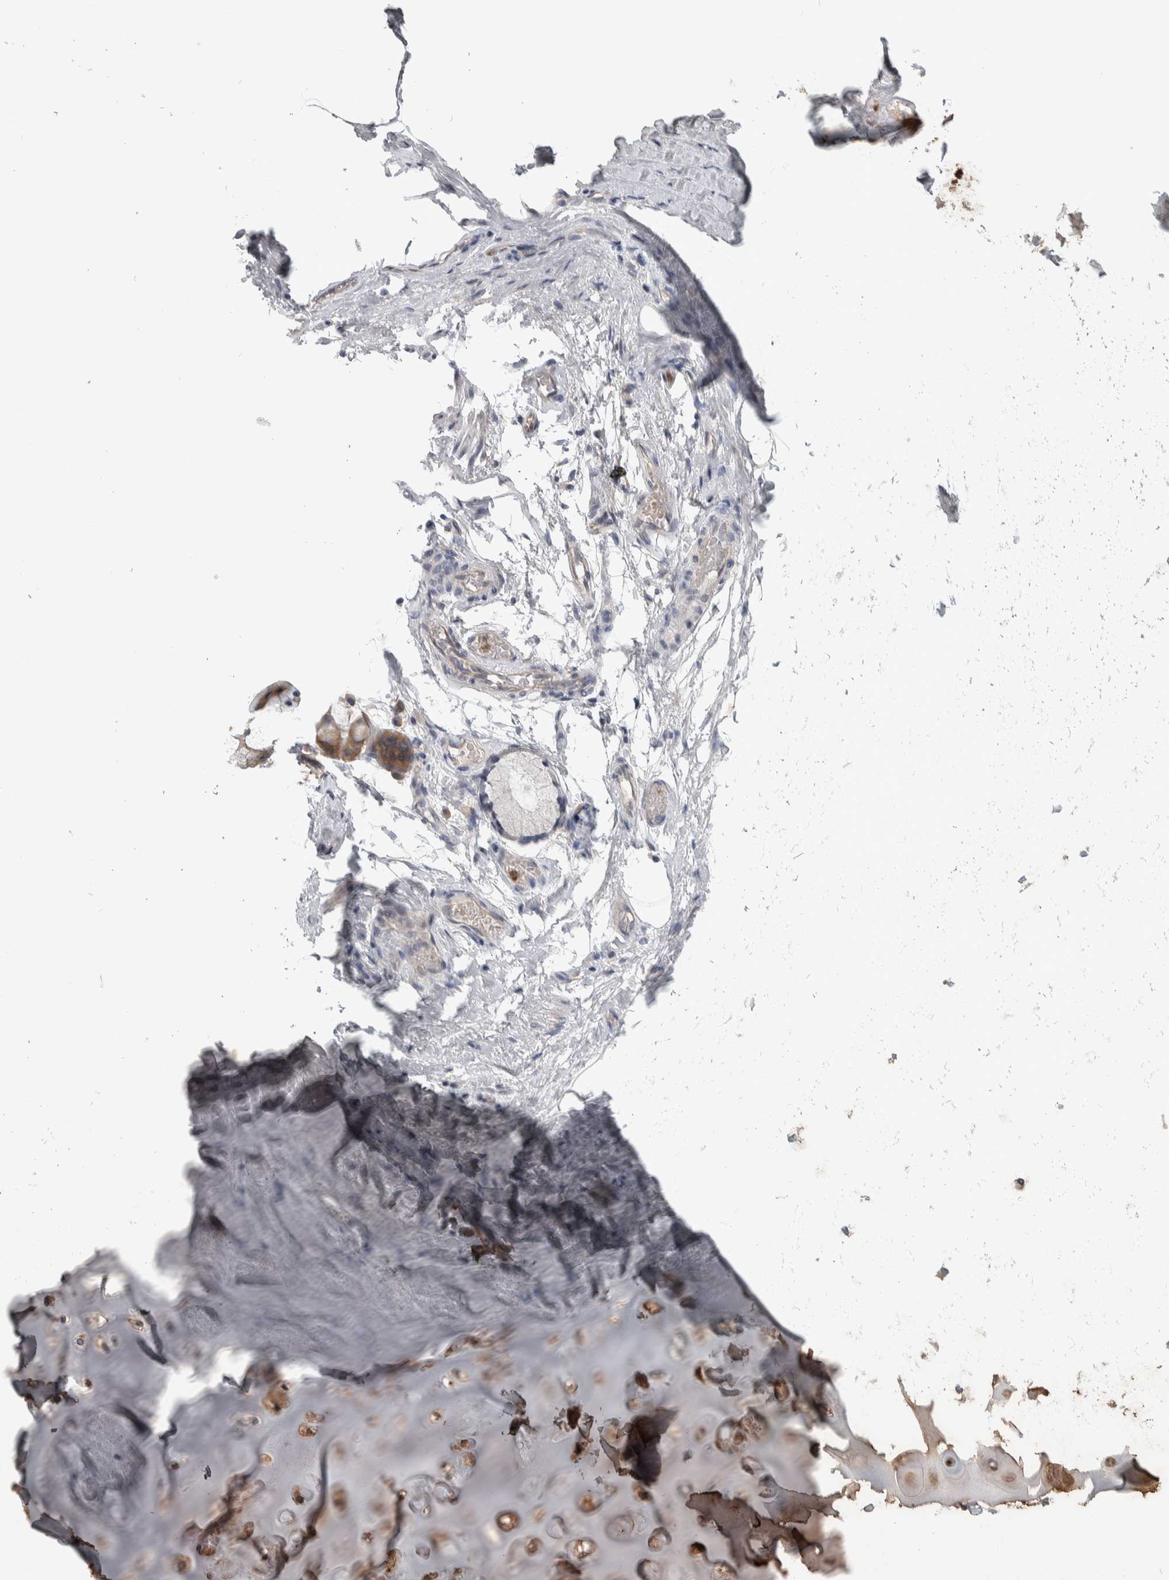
{"staining": {"intensity": "negative", "quantity": "none", "location": "none"}, "tissue": "adipose tissue", "cell_type": "Adipocytes", "image_type": "normal", "snomed": [{"axis": "morphology", "description": "Normal tissue, NOS"}, {"axis": "topography", "description": "Cartilage tissue"}, {"axis": "topography", "description": "Bronchus"}], "caption": "Photomicrograph shows no significant protein positivity in adipocytes of unremarkable adipose tissue.", "gene": "SRP68", "patient": {"sex": "female", "age": 73}}